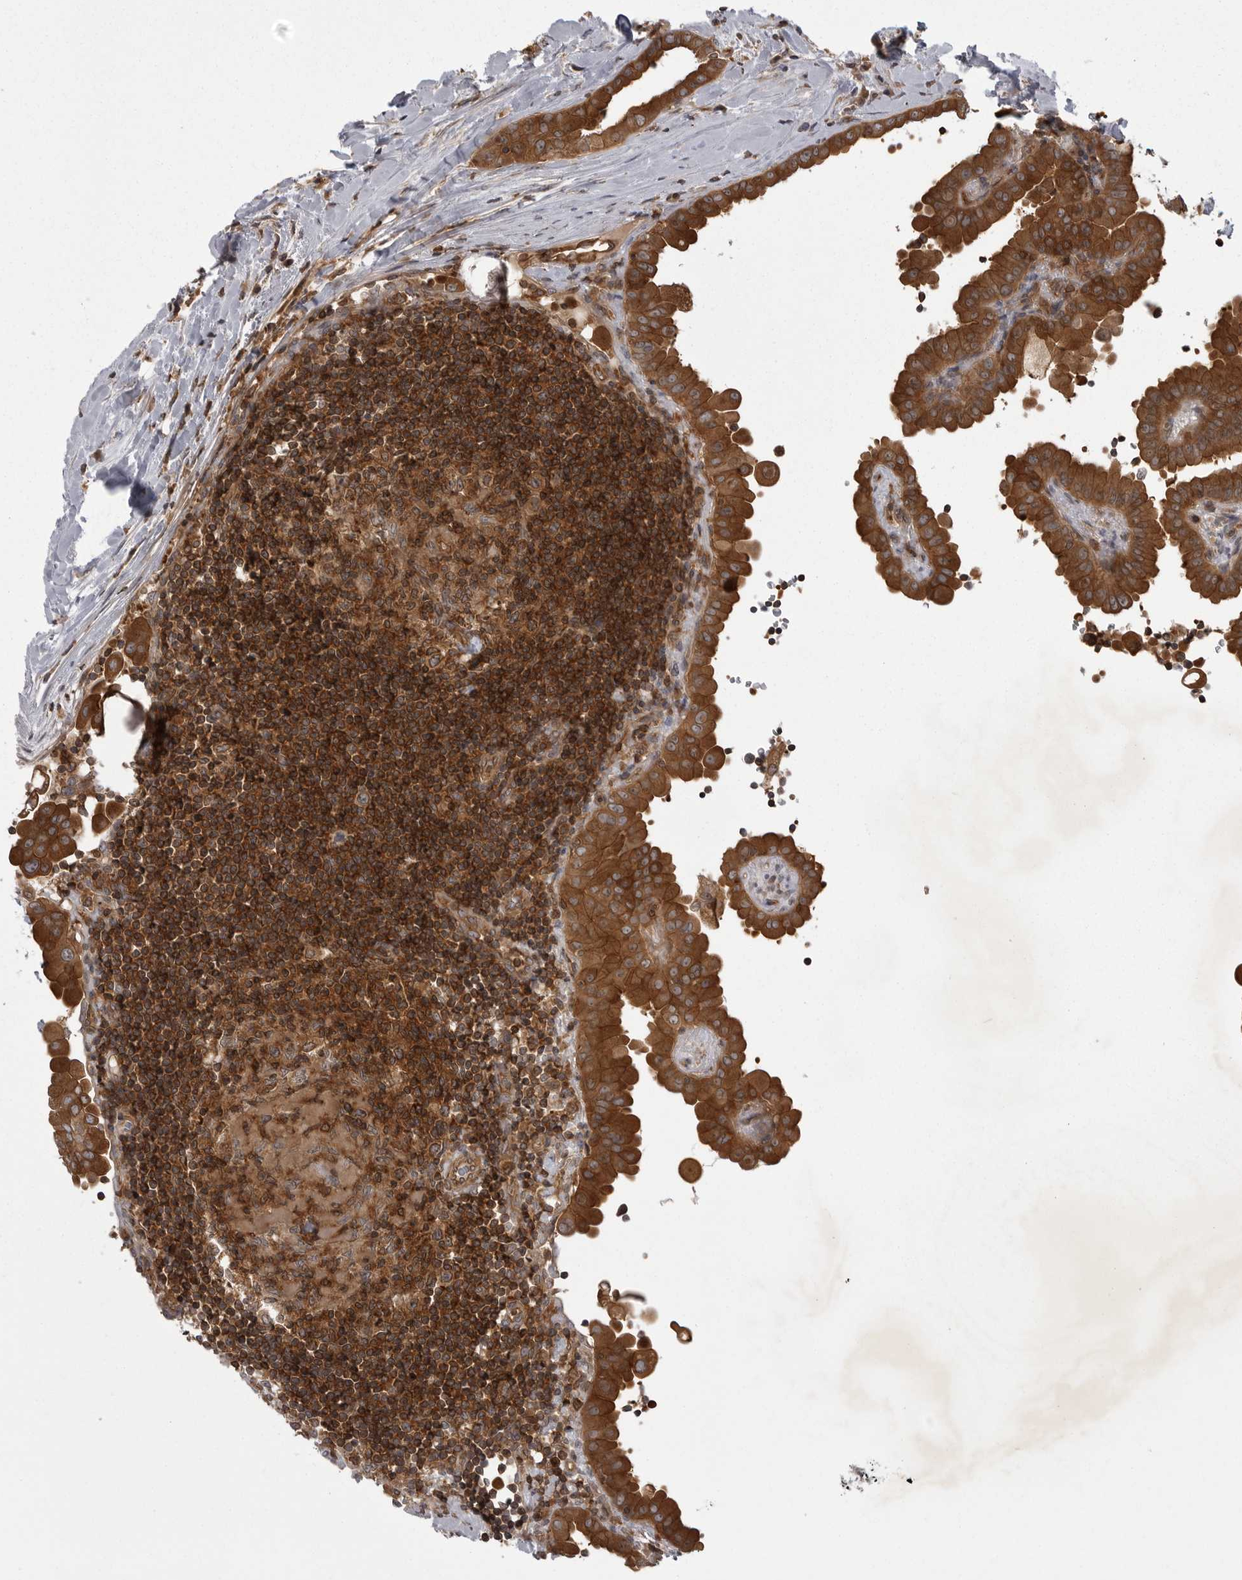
{"staining": {"intensity": "strong", "quantity": ">75%", "location": "cytoplasmic/membranous"}, "tissue": "thyroid cancer", "cell_type": "Tumor cells", "image_type": "cancer", "snomed": [{"axis": "morphology", "description": "Papillary adenocarcinoma, NOS"}, {"axis": "topography", "description": "Thyroid gland"}], "caption": "This image displays immunohistochemistry (IHC) staining of human papillary adenocarcinoma (thyroid), with high strong cytoplasmic/membranous positivity in about >75% of tumor cells.", "gene": "STK24", "patient": {"sex": "male", "age": 33}}